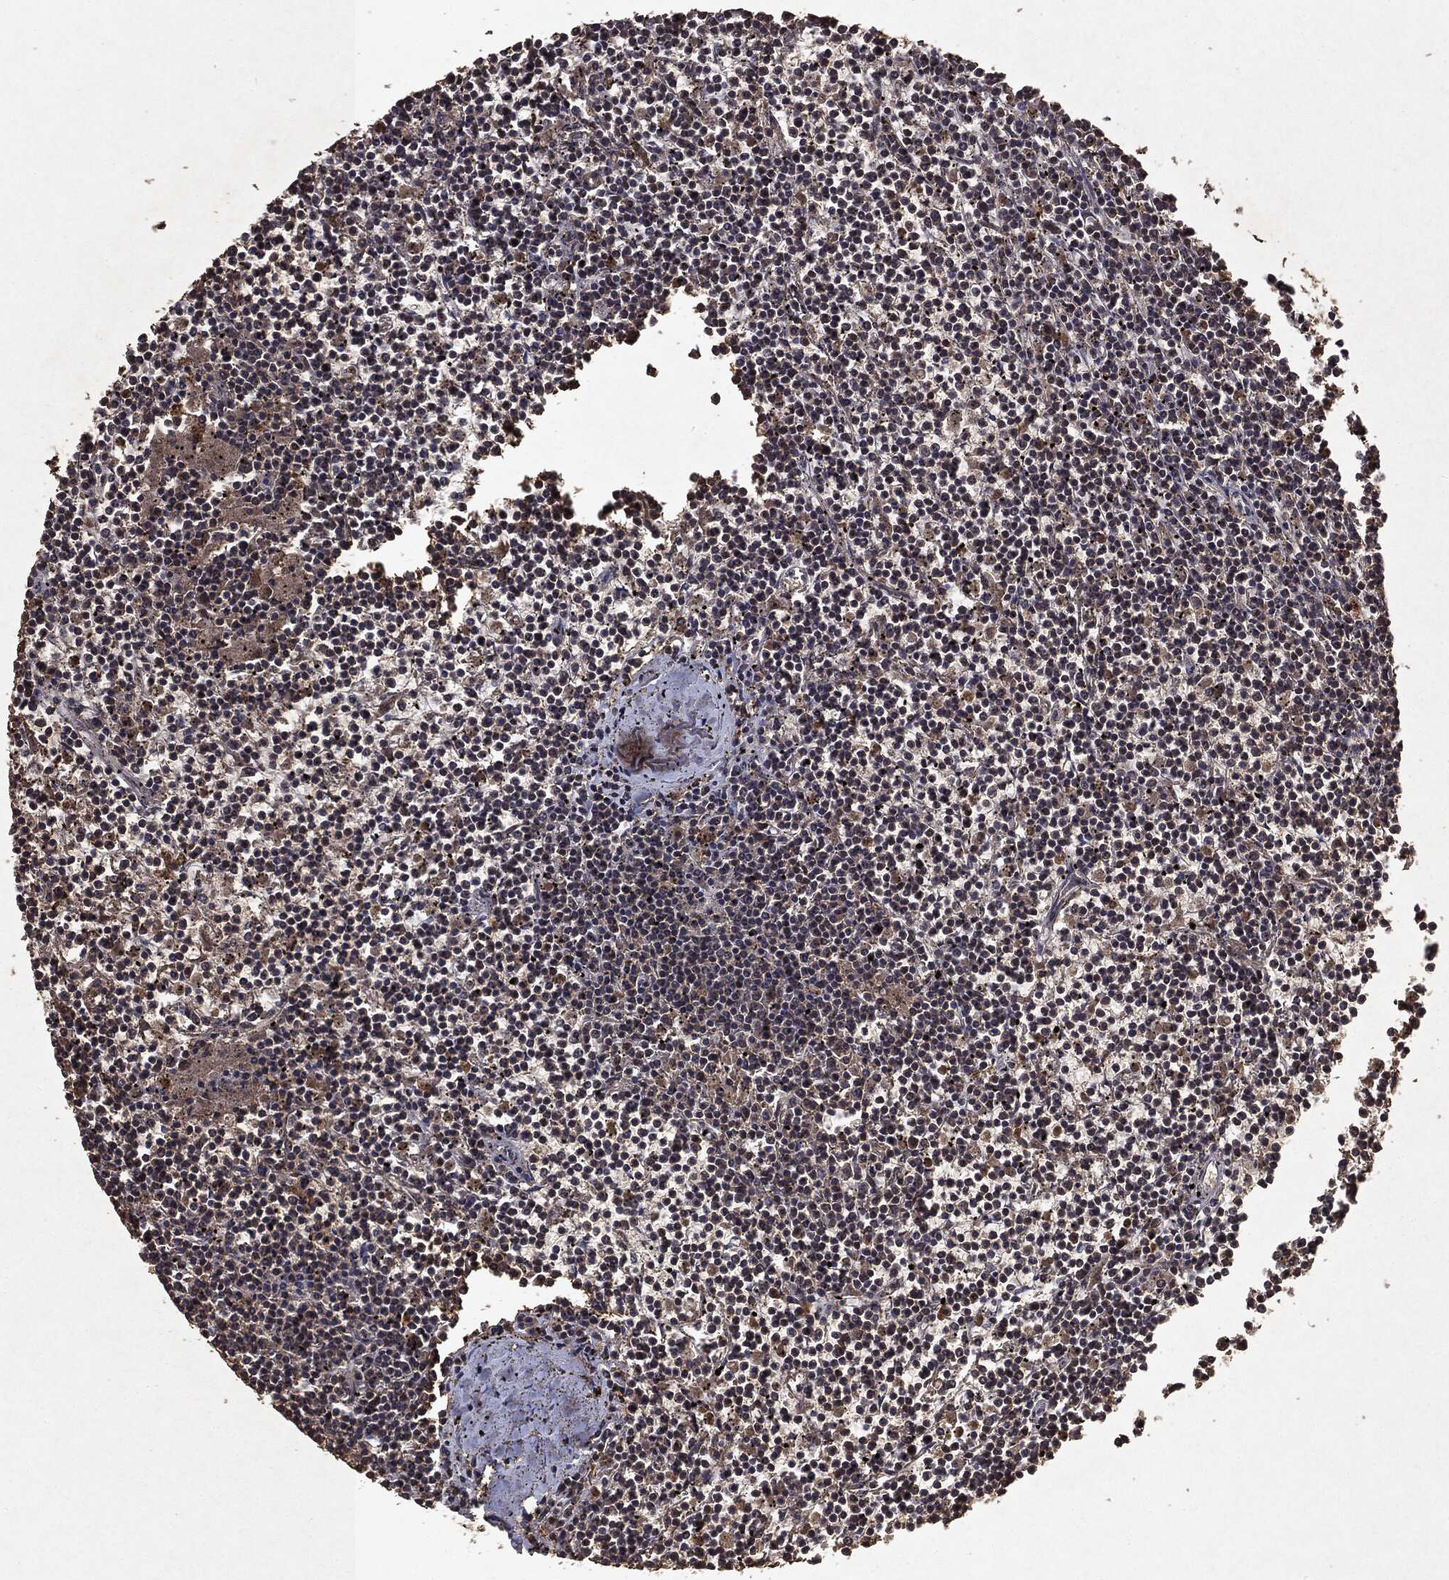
{"staining": {"intensity": "negative", "quantity": "none", "location": "none"}, "tissue": "lymphoma", "cell_type": "Tumor cells", "image_type": "cancer", "snomed": [{"axis": "morphology", "description": "Malignant lymphoma, non-Hodgkin's type, Low grade"}, {"axis": "topography", "description": "Spleen"}], "caption": "There is no significant staining in tumor cells of malignant lymphoma, non-Hodgkin's type (low-grade). (Brightfield microscopy of DAB (3,3'-diaminobenzidine) immunohistochemistry at high magnification).", "gene": "MTOR", "patient": {"sex": "female", "age": 19}}